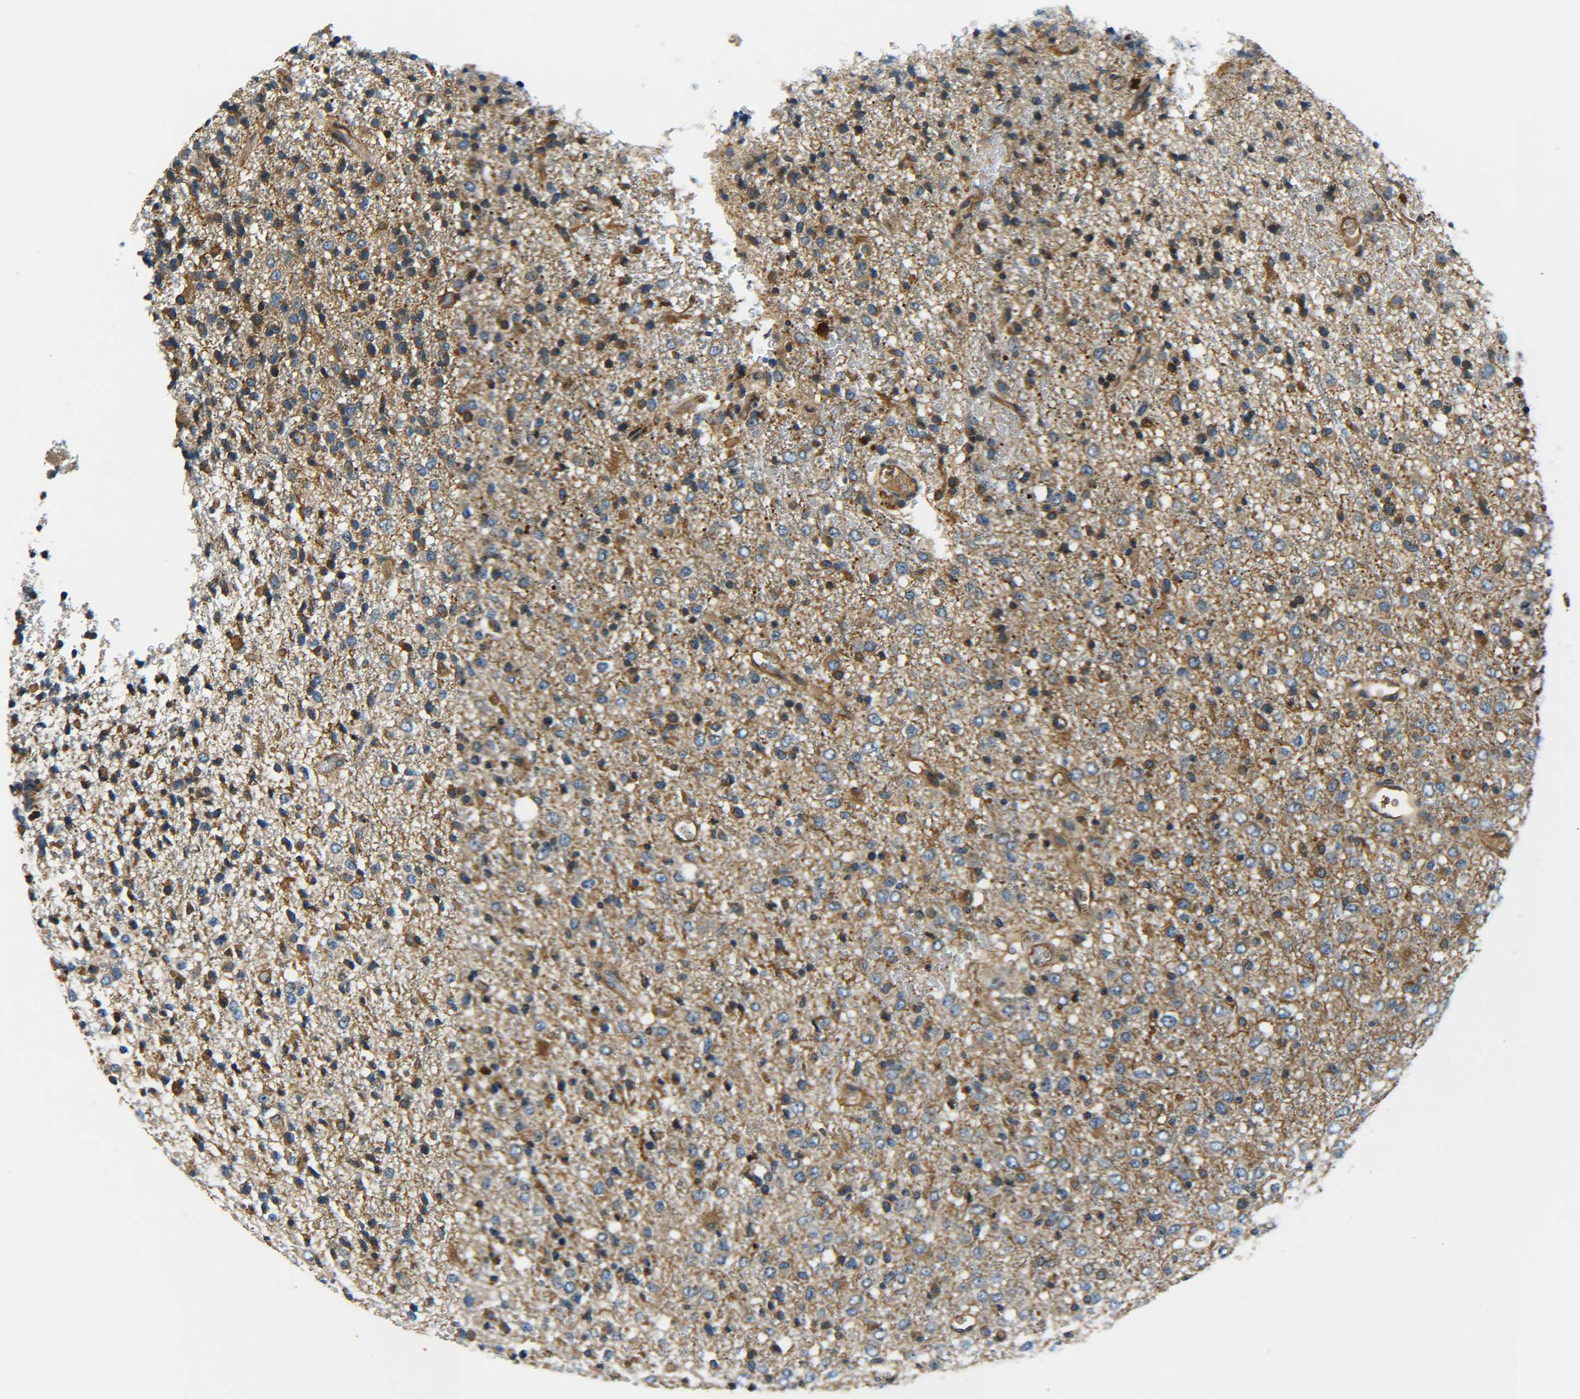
{"staining": {"intensity": "moderate", "quantity": "25%-75%", "location": "cytoplasmic/membranous"}, "tissue": "glioma", "cell_type": "Tumor cells", "image_type": "cancer", "snomed": [{"axis": "morphology", "description": "Glioma, malignant, High grade"}, {"axis": "topography", "description": "pancreas cauda"}], "caption": "Immunohistochemical staining of glioma shows moderate cytoplasmic/membranous protein expression in approximately 25%-75% of tumor cells.", "gene": "PREB", "patient": {"sex": "male", "age": 60}}